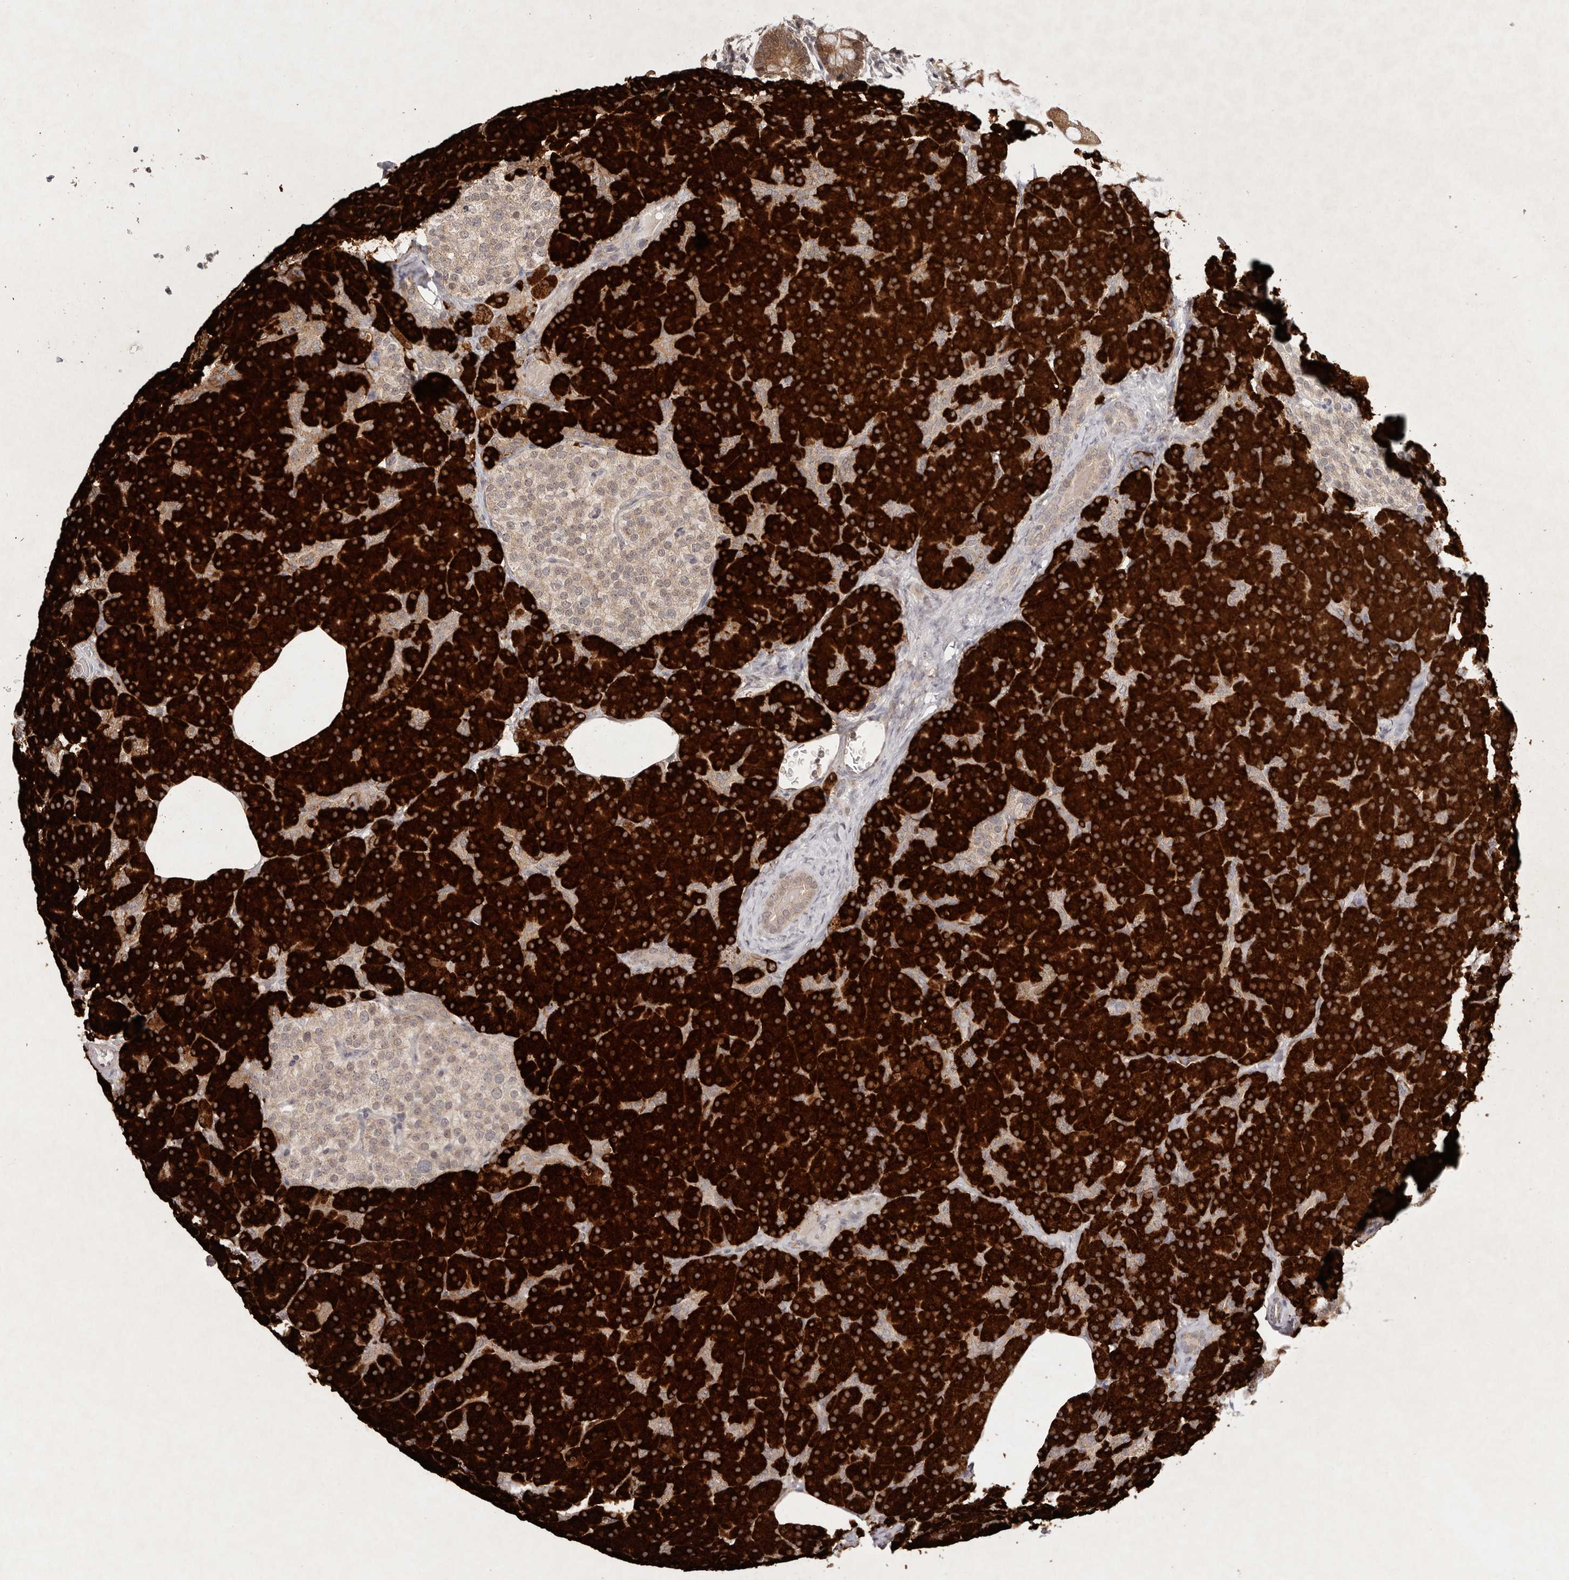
{"staining": {"intensity": "strong", "quantity": ">75%", "location": "cytoplasmic/membranous"}, "tissue": "pancreas", "cell_type": "Exocrine glandular cells", "image_type": "normal", "snomed": [{"axis": "morphology", "description": "Normal tissue, NOS"}, {"axis": "topography", "description": "Pancreas"}], "caption": "This micrograph shows normal pancreas stained with immunohistochemistry to label a protein in brown. The cytoplasmic/membranous of exocrine glandular cells show strong positivity for the protein. Nuclei are counter-stained blue.", "gene": "BUD31", "patient": {"sex": "female", "age": 43}}